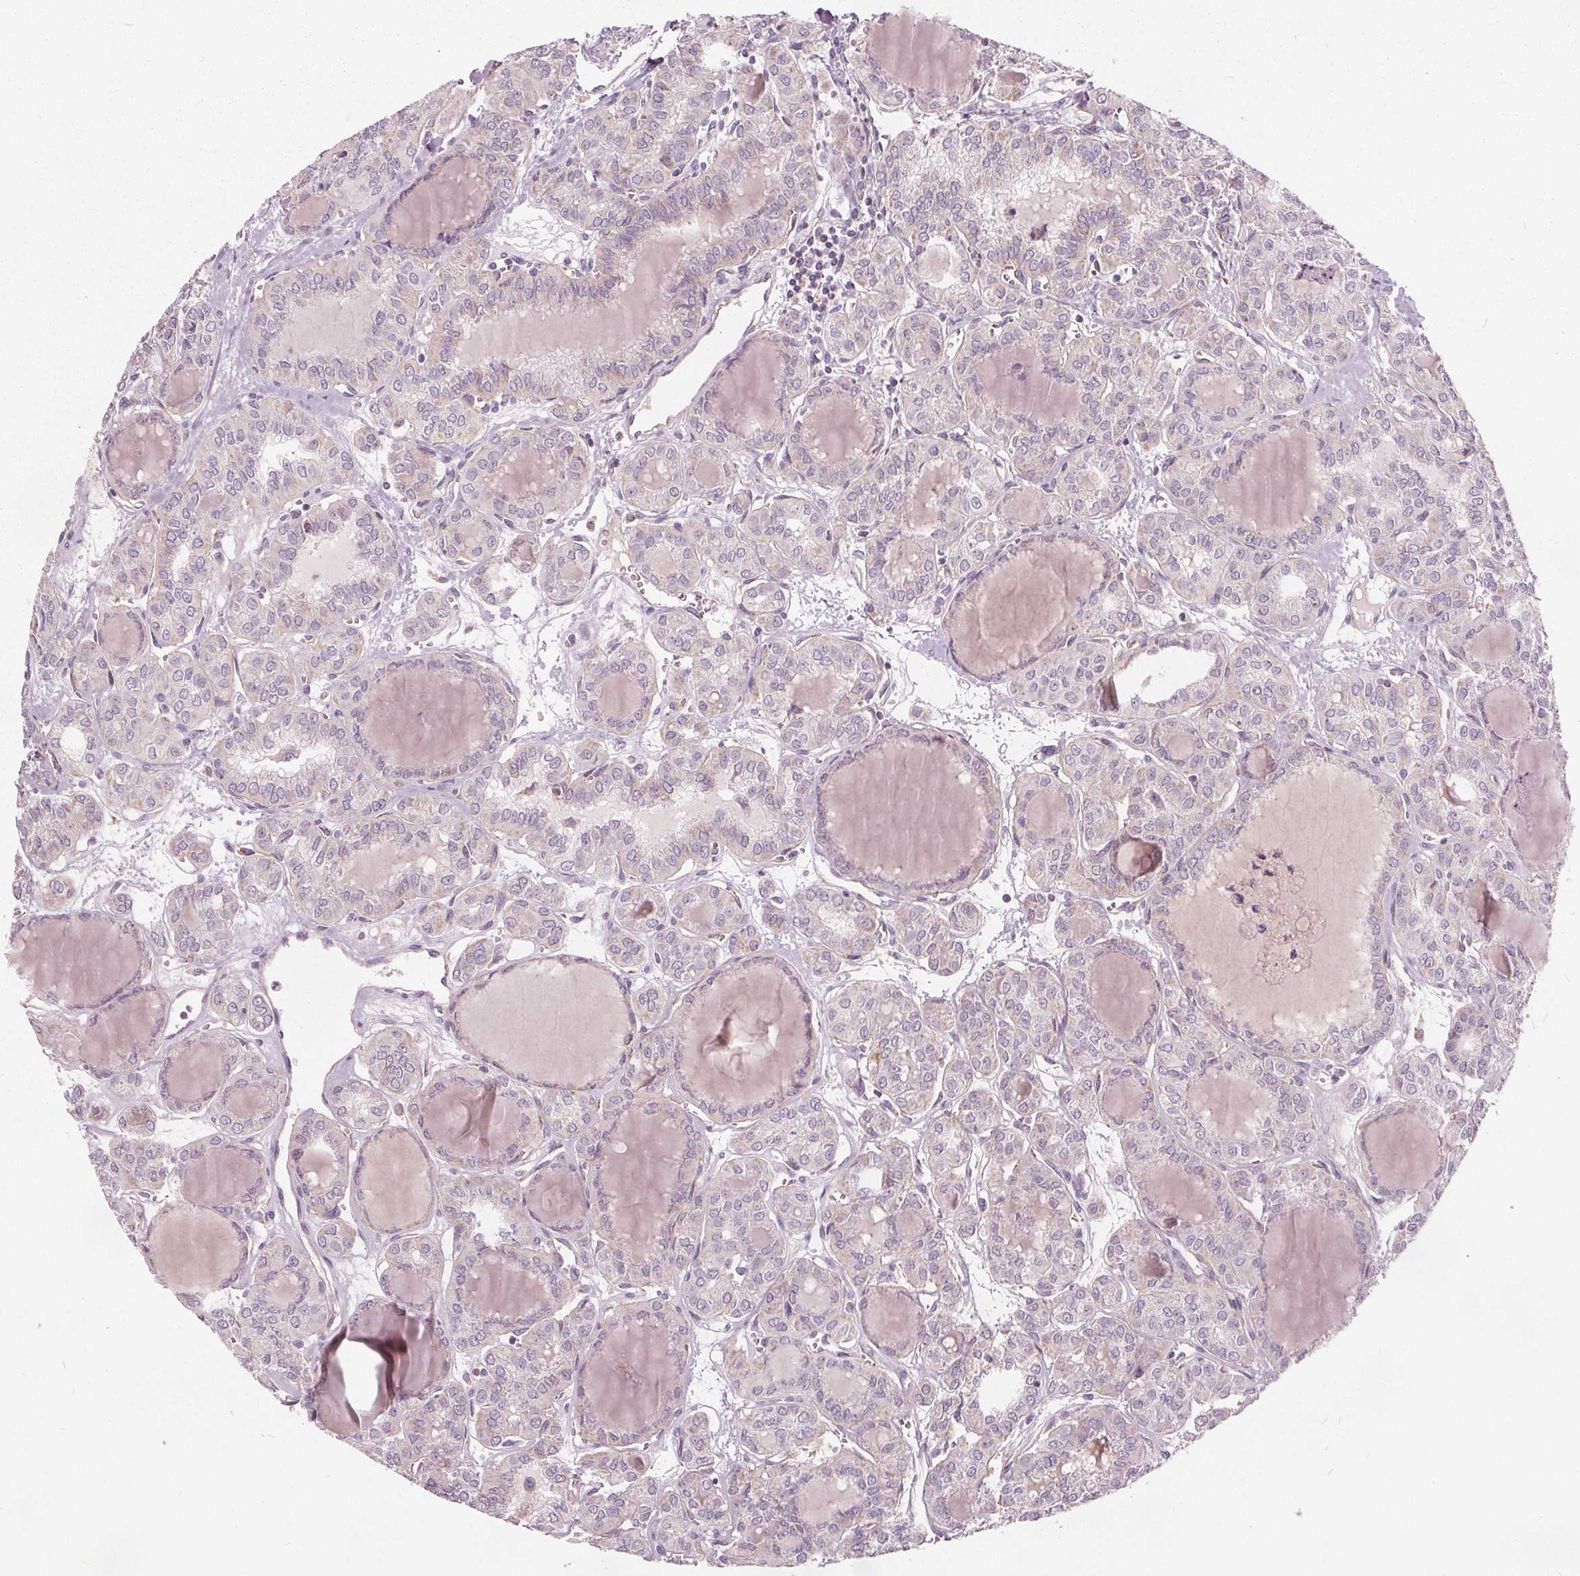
{"staining": {"intensity": "negative", "quantity": "none", "location": "none"}, "tissue": "thyroid cancer", "cell_type": "Tumor cells", "image_type": "cancer", "snomed": [{"axis": "morphology", "description": "Papillary adenocarcinoma, NOS"}, {"axis": "topography", "description": "Thyroid gland"}], "caption": "Immunohistochemistry histopathology image of papillary adenocarcinoma (thyroid) stained for a protein (brown), which displays no positivity in tumor cells.", "gene": "ECI2", "patient": {"sex": "female", "age": 41}}